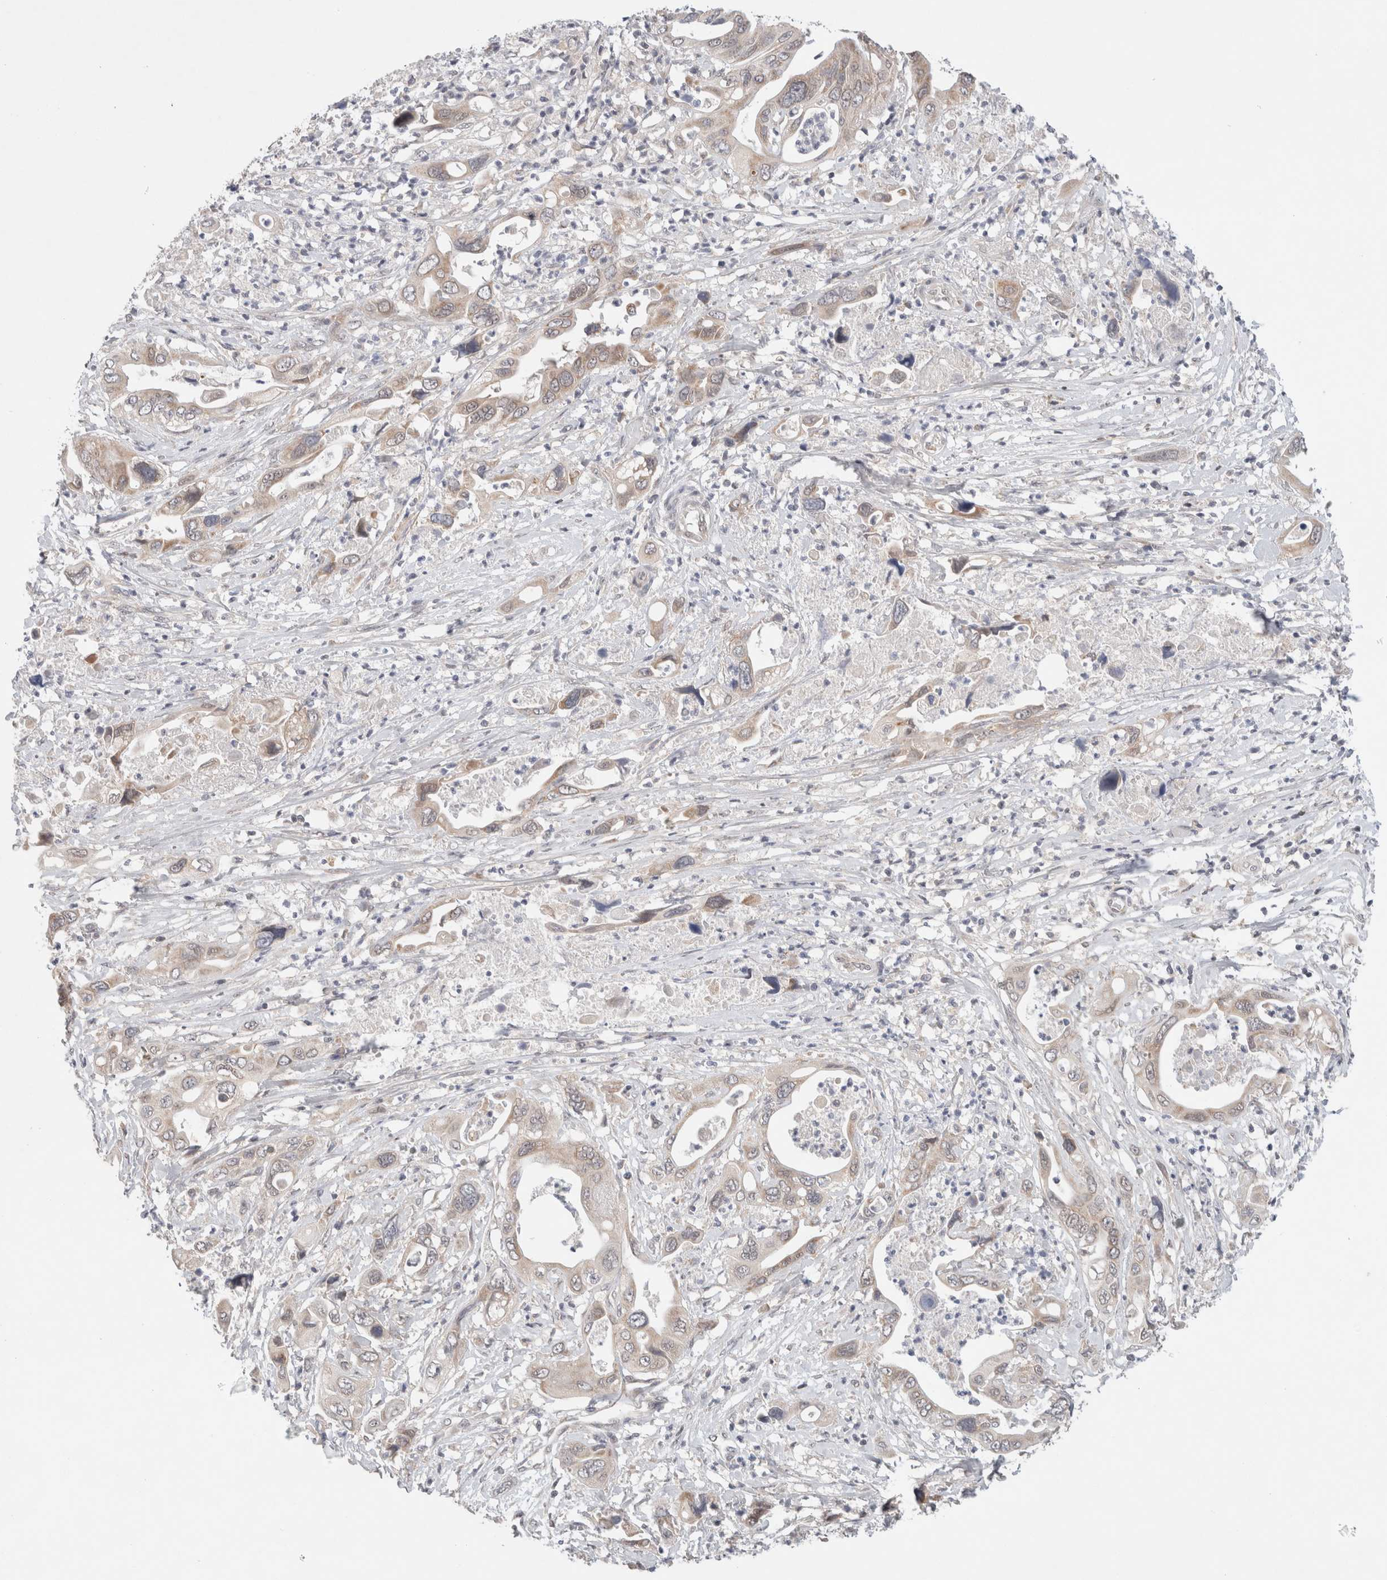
{"staining": {"intensity": "weak", "quantity": ">75%", "location": "cytoplasmic/membranous"}, "tissue": "pancreatic cancer", "cell_type": "Tumor cells", "image_type": "cancer", "snomed": [{"axis": "morphology", "description": "Adenocarcinoma, NOS"}, {"axis": "topography", "description": "Pancreas"}], "caption": "High-magnification brightfield microscopy of pancreatic cancer (adenocarcinoma) stained with DAB (3,3'-diaminobenzidine) (brown) and counterstained with hematoxylin (blue). tumor cells exhibit weak cytoplasmic/membranous expression is seen in approximately>75% of cells.", "gene": "ERI3", "patient": {"sex": "male", "age": 66}}